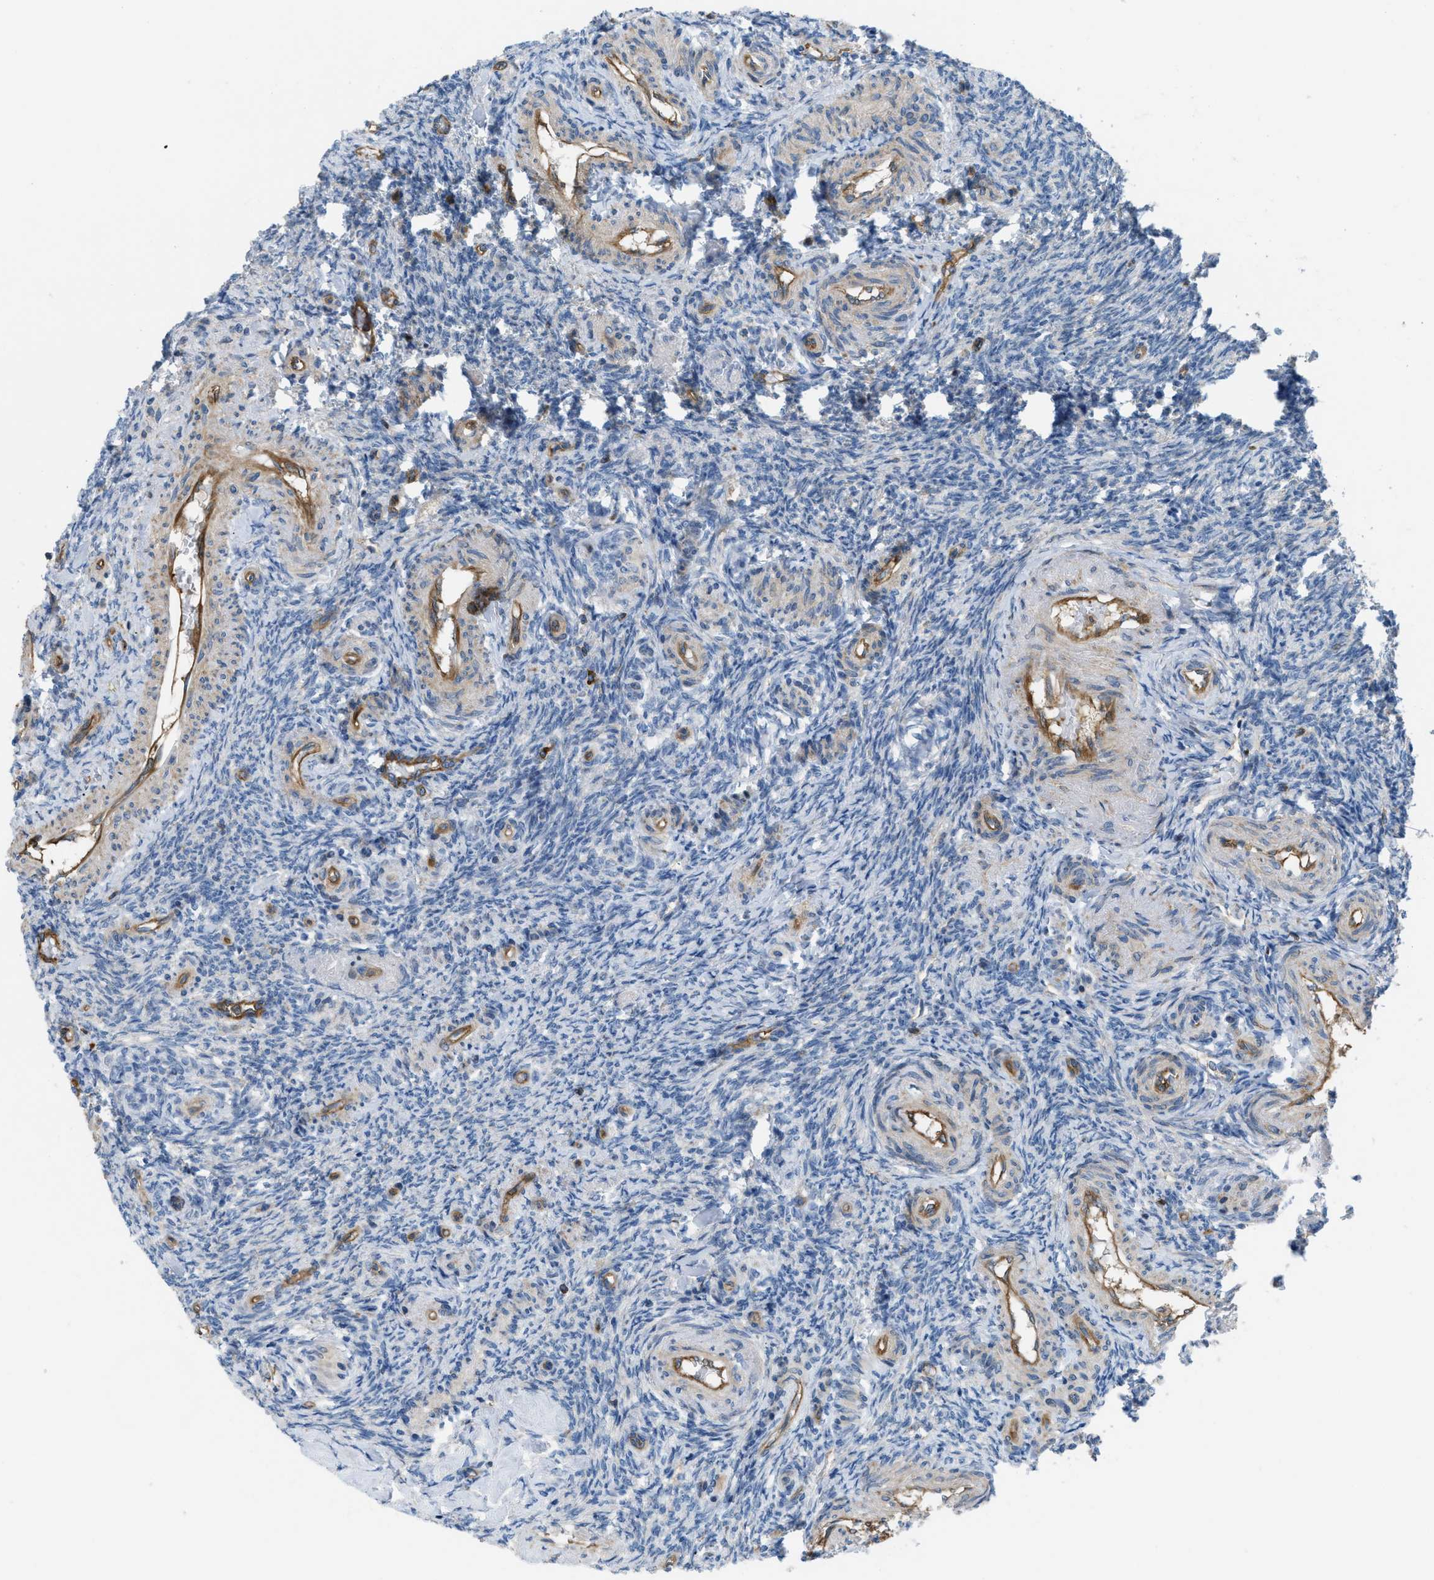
{"staining": {"intensity": "negative", "quantity": "none", "location": "none"}, "tissue": "ovary", "cell_type": "Ovarian stroma cells", "image_type": "normal", "snomed": [{"axis": "morphology", "description": "Normal tissue, NOS"}, {"axis": "topography", "description": "Ovary"}], "caption": "IHC of normal ovary exhibits no positivity in ovarian stroma cells. (Stains: DAB (3,3'-diaminobenzidine) immunohistochemistry (IHC) with hematoxylin counter stain, Microscopy: brightfield microscopy at high magnification).", "gene": "ATP2A3", "patient": {"sex": "female", "age": 41}}